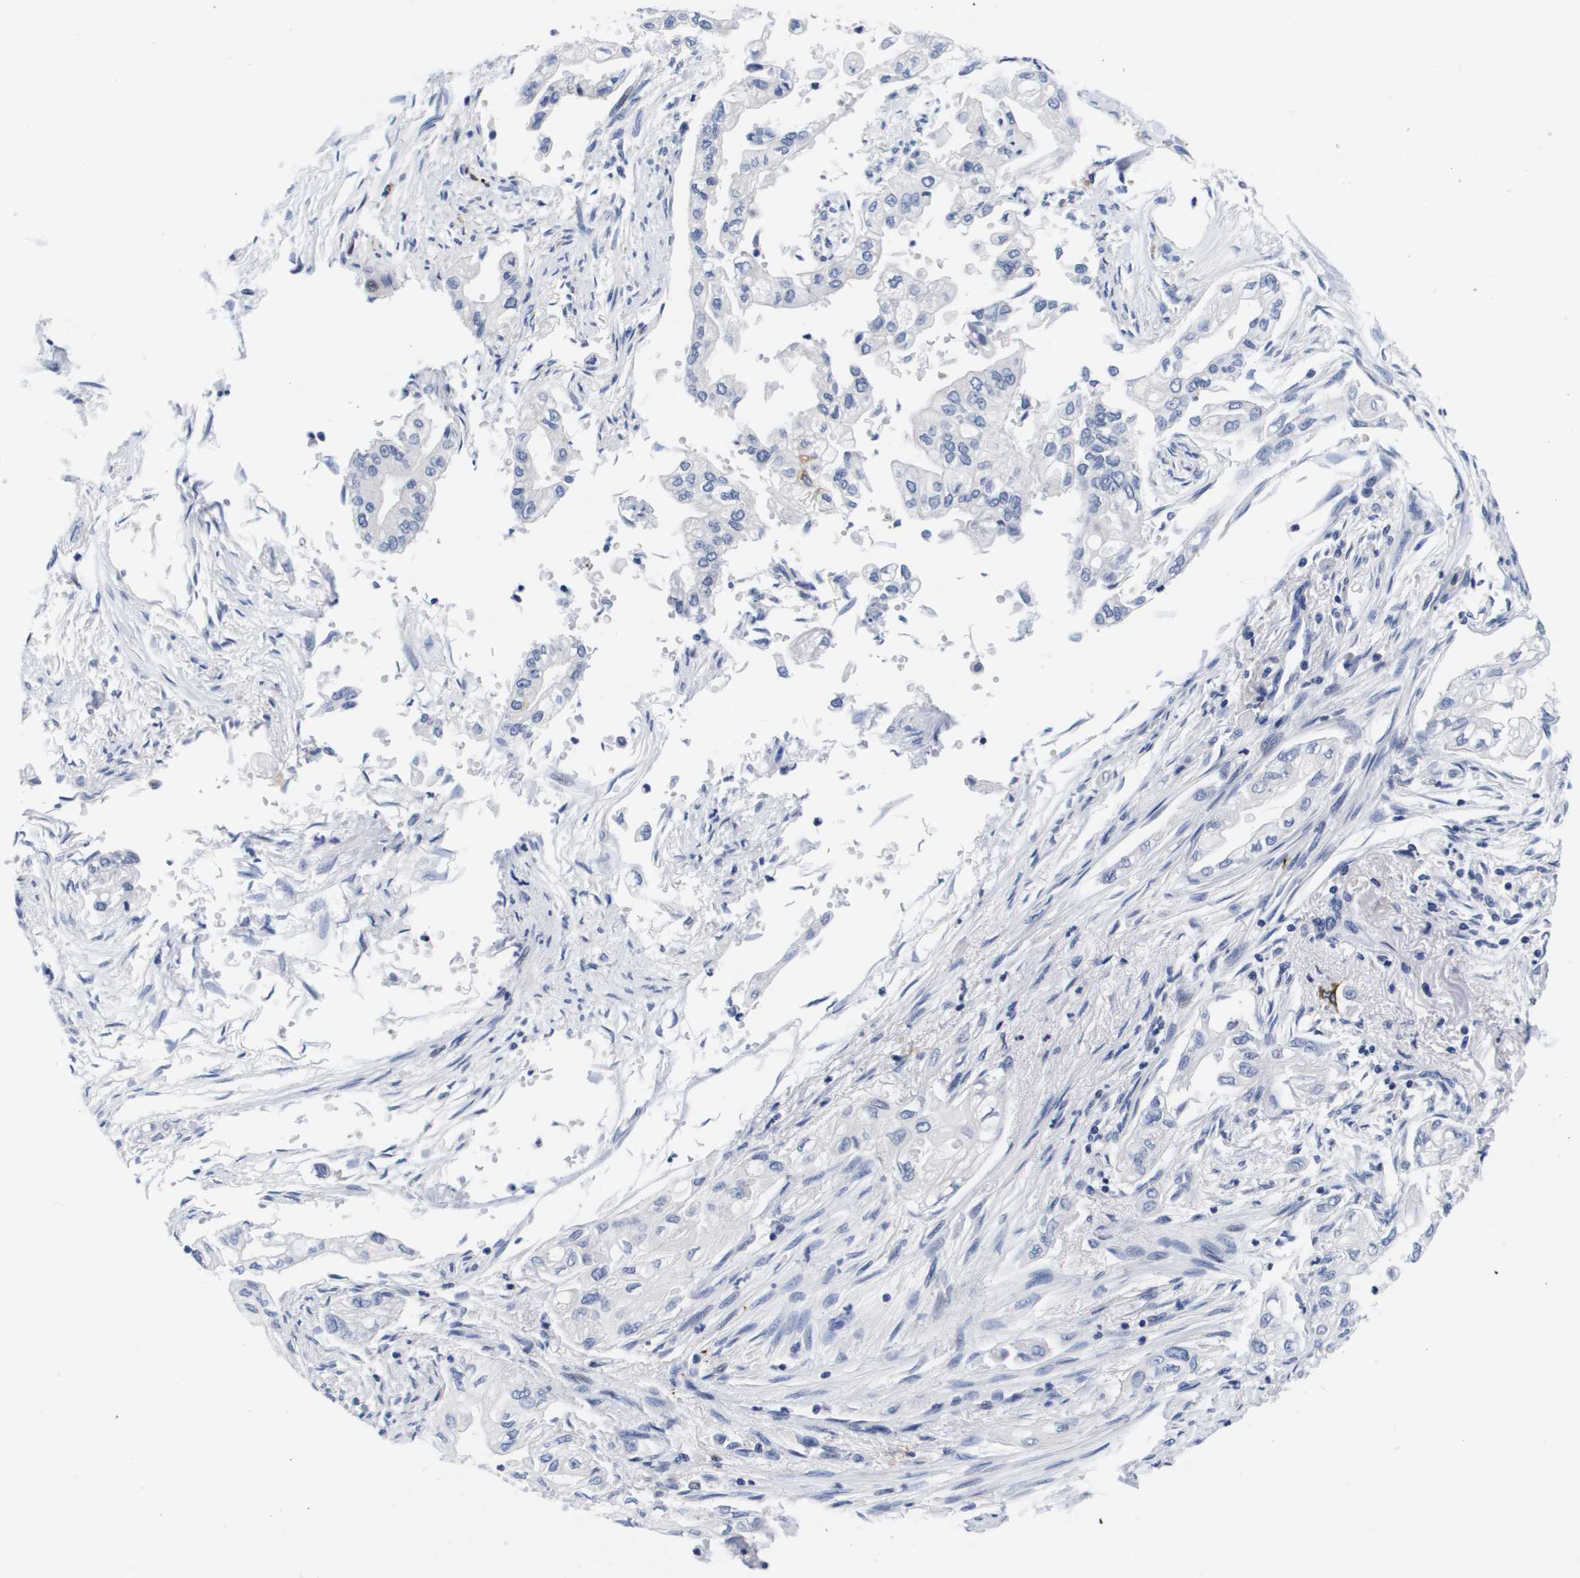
{"staining": {"intensity": "negative", "quantity": "none", "location": "none"}, "tissue": "pancreatic cancer", "cell_type": "Tumor cells", "image_type": "cancer", "snomed": [{"axis": "morphology", "description": "Normal tissue, NOS"}, {"axis": "topography", "description": "Pancreas"}], "caption": "An immunohistochemistry photomicrograph of pancreatic cancer is shown. There is no staining in tumor cells of pancreatic cancer. (Immunohistochemistry, brightfield microscopy, high magnification).", "gene": "HMOX1", "patient": {"sex": "male", "age": 42}}